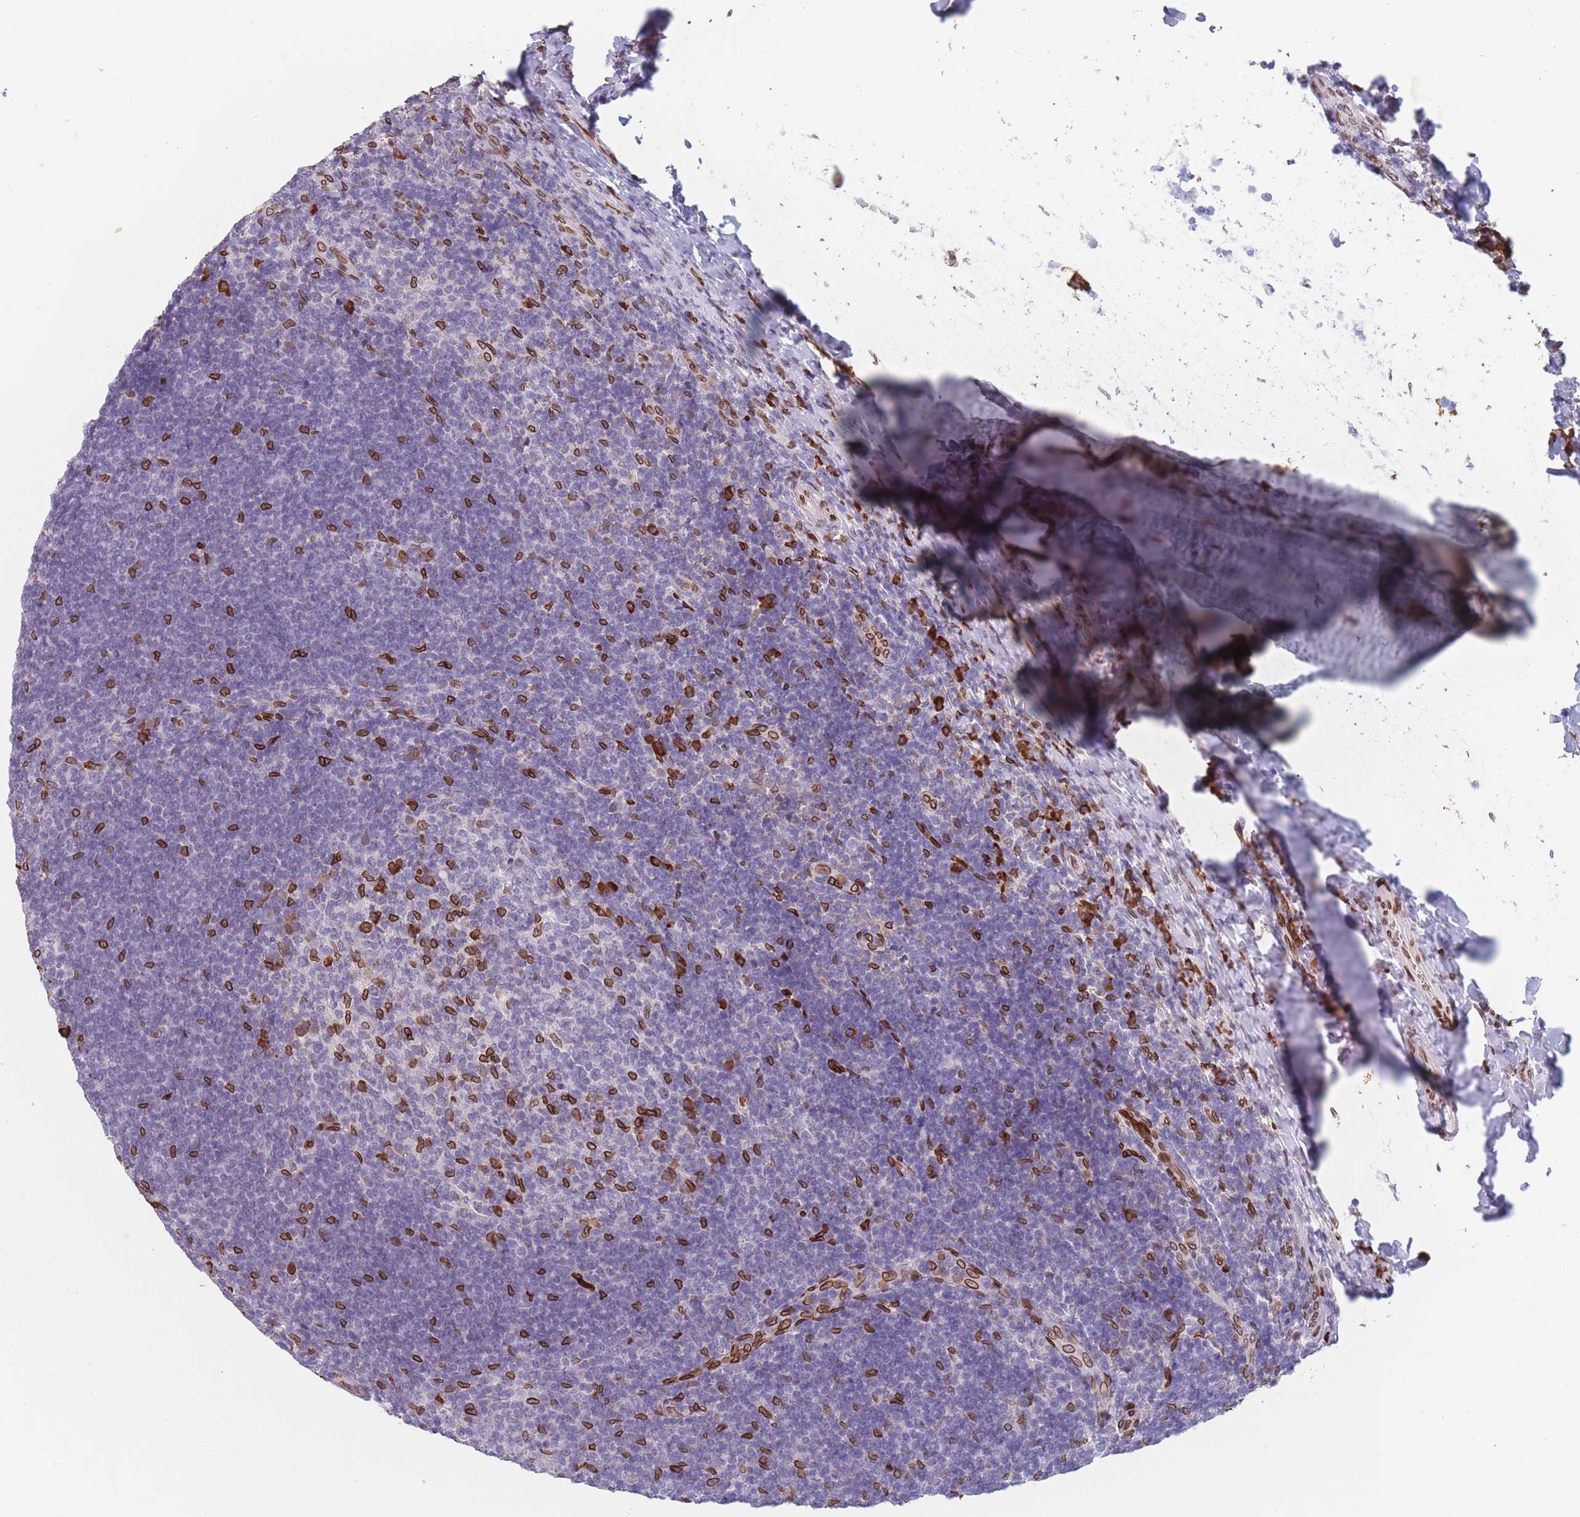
{"staining": {"intensity": "strong", "quantity": "<25%", "location": "cytoplasmic/membranous,nuclear"}, "tissue": "tonsil", "cell_type": "Germinal center cells", "image_type": "normal", "snomed": [{"axis": "morphology", "description": "Normal tissue, NOS"}, {"axis": "topography", "description": "Tonsil"}], "caption": "Approximately <25% of germinal center cells in benign tonsil reveal strong cytoplasmic/membranous,nuclear protein expression as visualized by brown immunohistochemical staining.", "gene": "ZBTB1", "patient": {"sex": "female", "age": 10}}